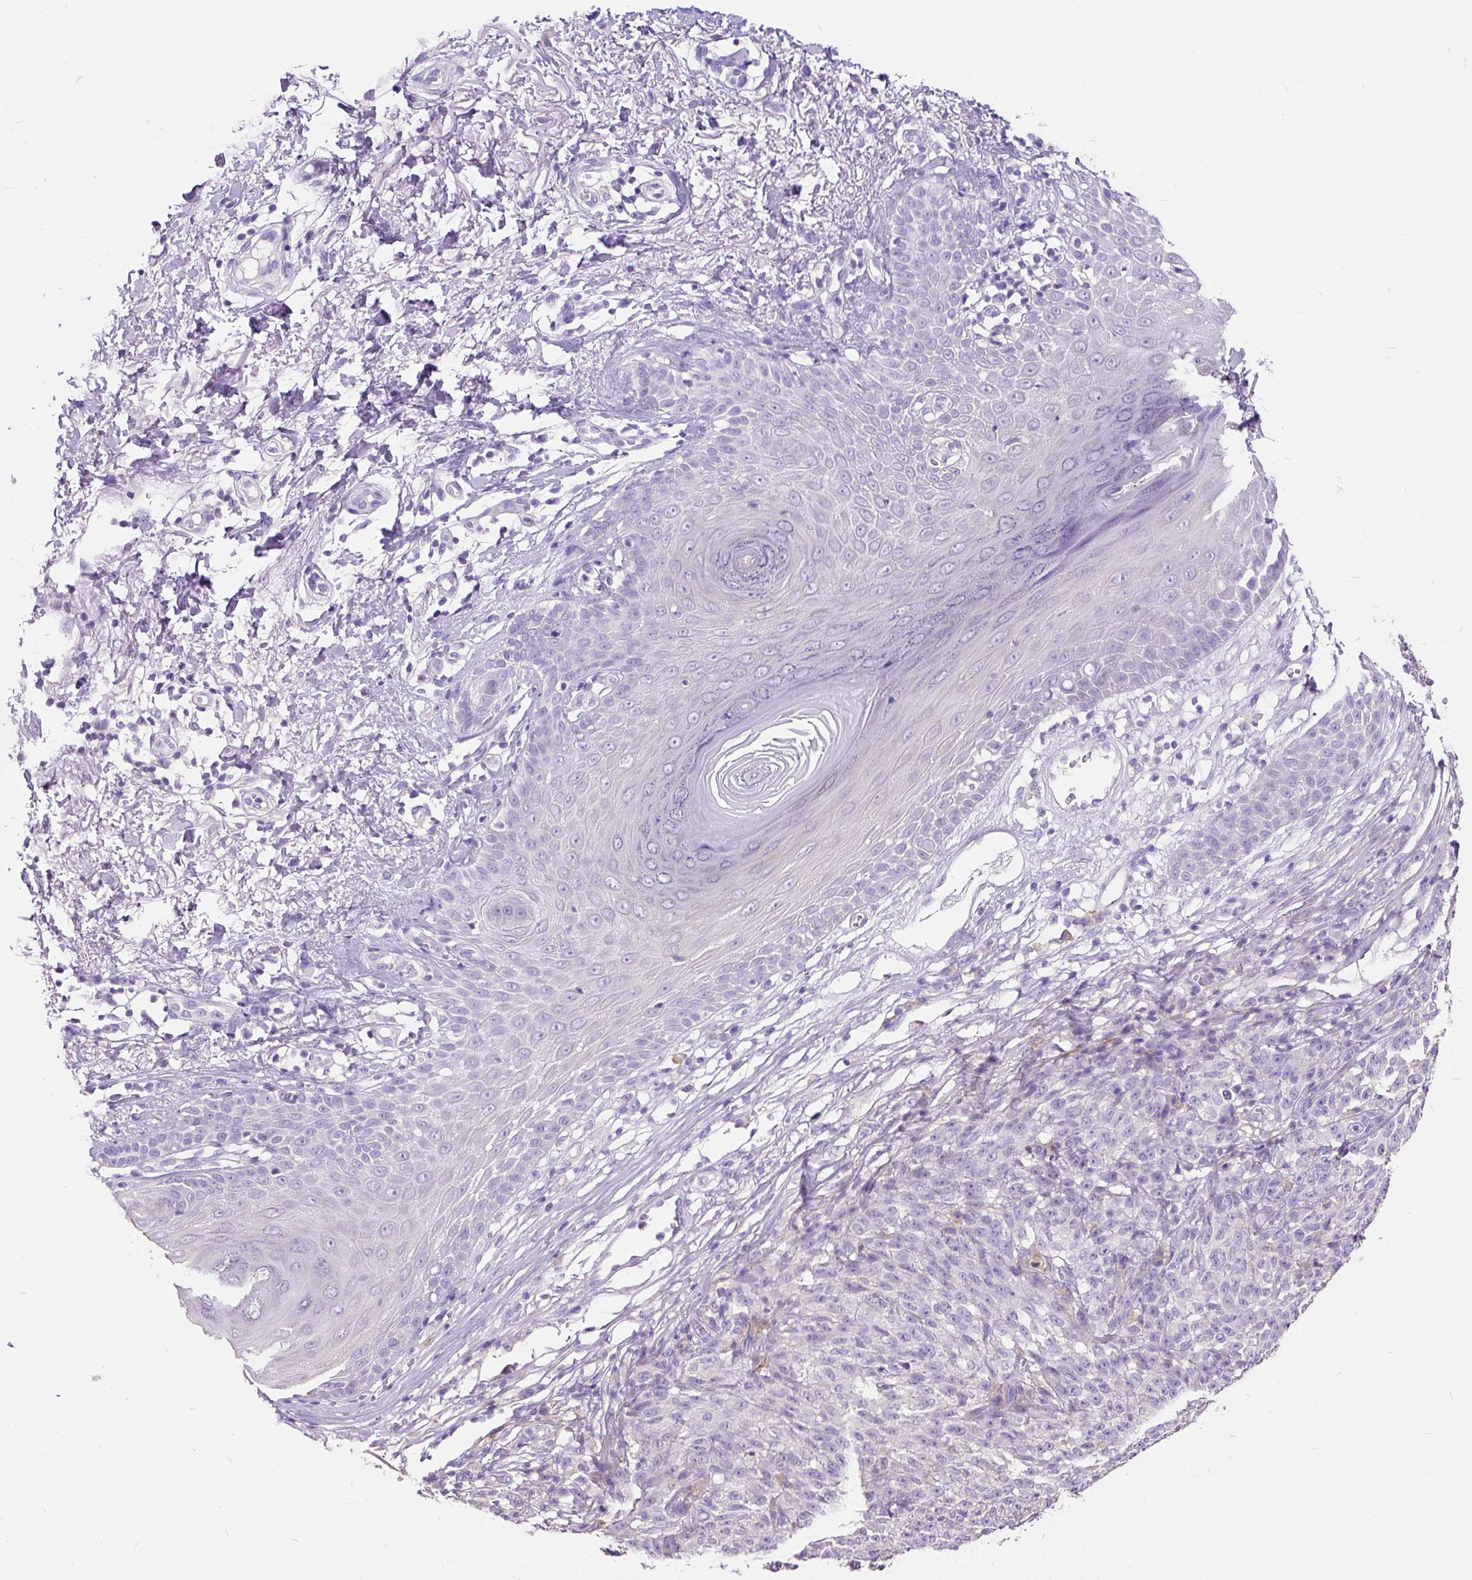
{"staining": {"intensity": "negative", "quantity": "none", "location": "none"}, "tissue": "melanoma", "cell_type": "Tumor cells", "image_type": "cancer", "snomed": [{"axis": "morphology", "description": "Malignant melanoma, NOS"}, {"axis": "topography", "description": "Skin"}], "caption": "Tumor cells show no significant staining in malignant melanoma. (Brightfield microscopy of DAB (3,3'-diaminobenzidine) immunohistochemistry at high magnification).", "gene": "GBX1", "patient": {"sex": "female", "age": 82}}